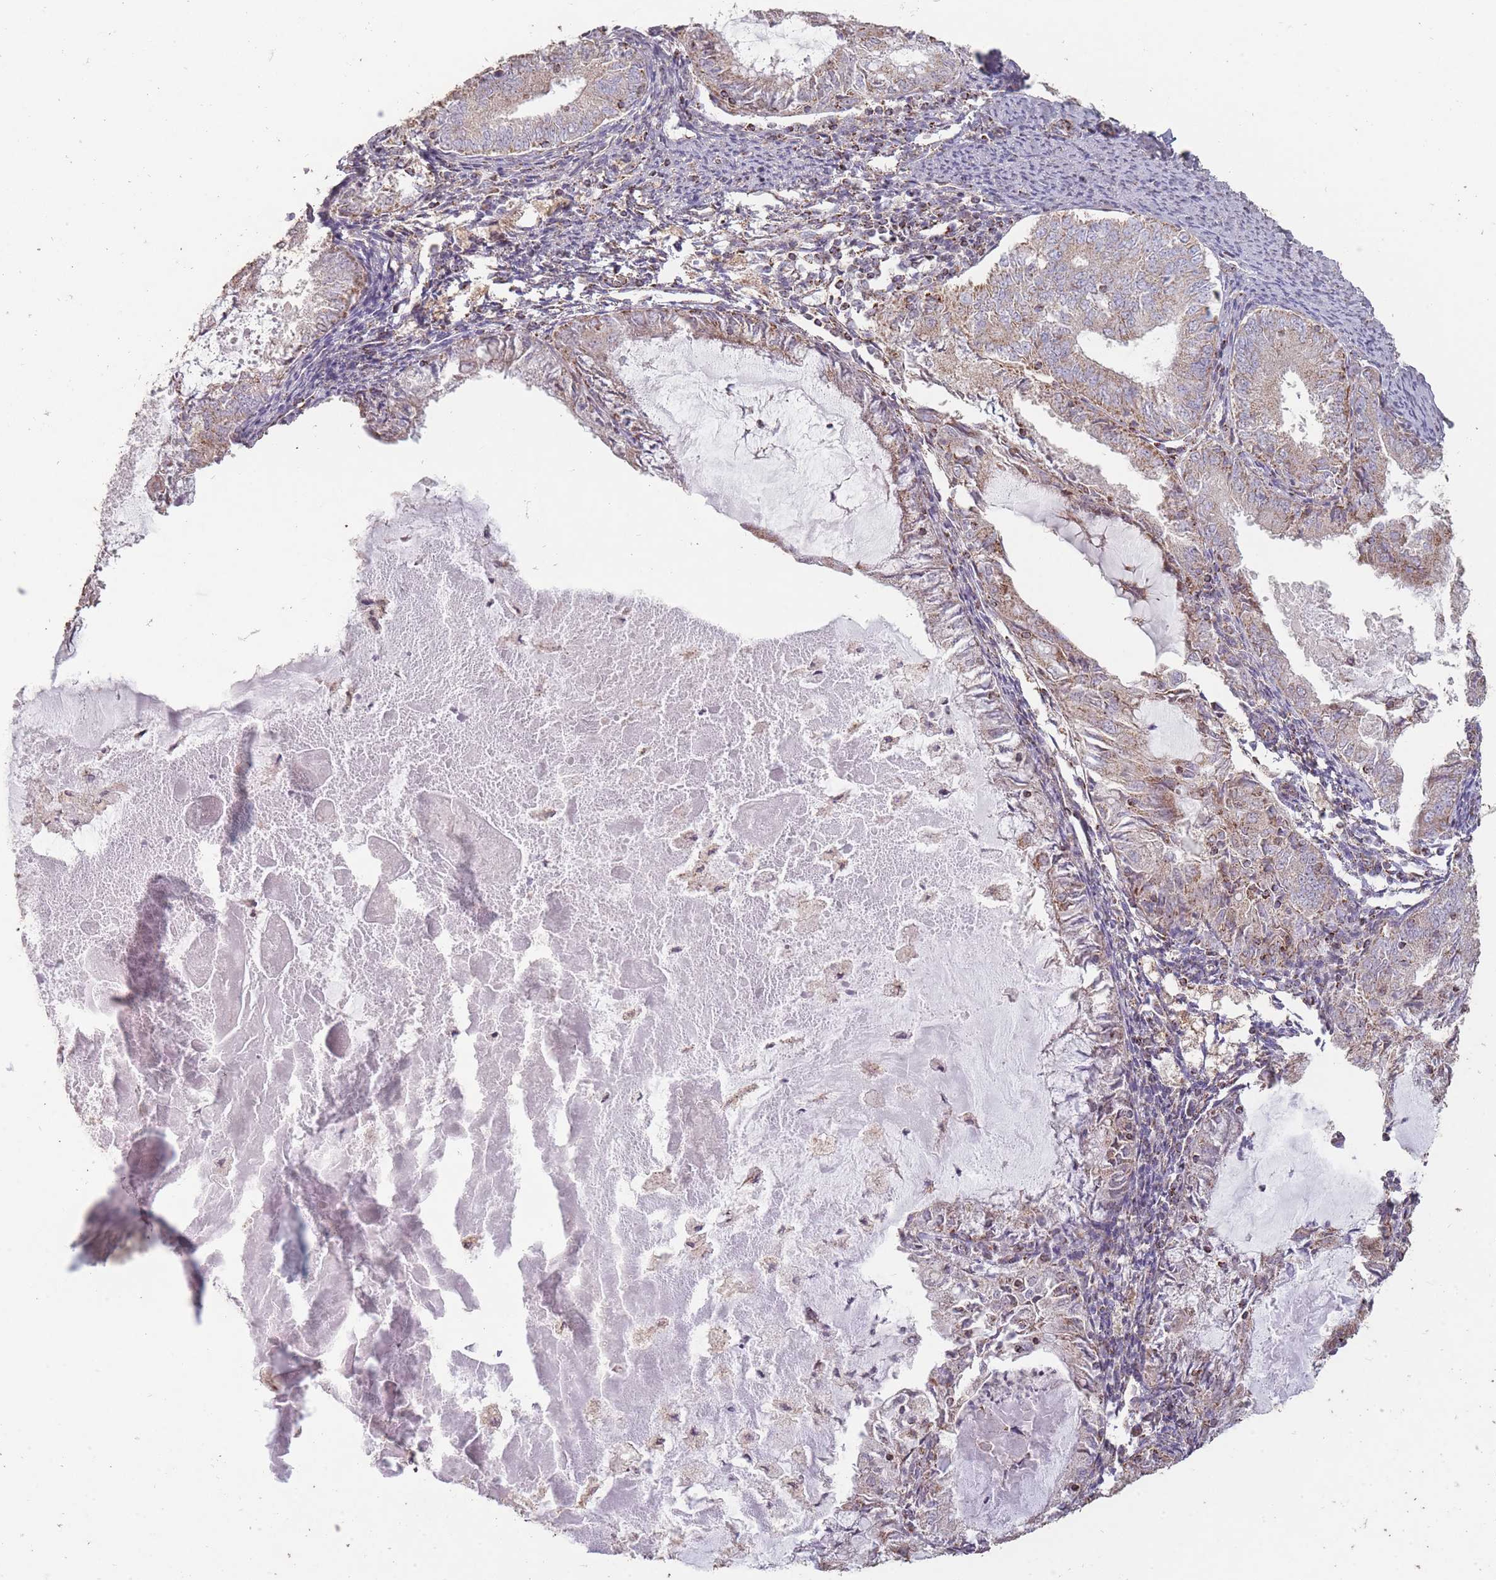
{"staining": {"intensity": "negative", "quantity": "none", "location": "none"}, "tissue": "endometrial cancer", "cell_type": "Tumor cells", "image_type": "cancer", "snomed": [{"axis": "morphology", "description": "Adenocarcinoma, NOS"}, {"axis": "topography", "description": "Endometrium"}], "caption": "The image demonstrates no significant positivity in tumor cells of endometrial cancer. (DAB immunohistochemistry, high magnification).", "gene": "CNOT8", "patient": {"sex": "female", "age": 57}}